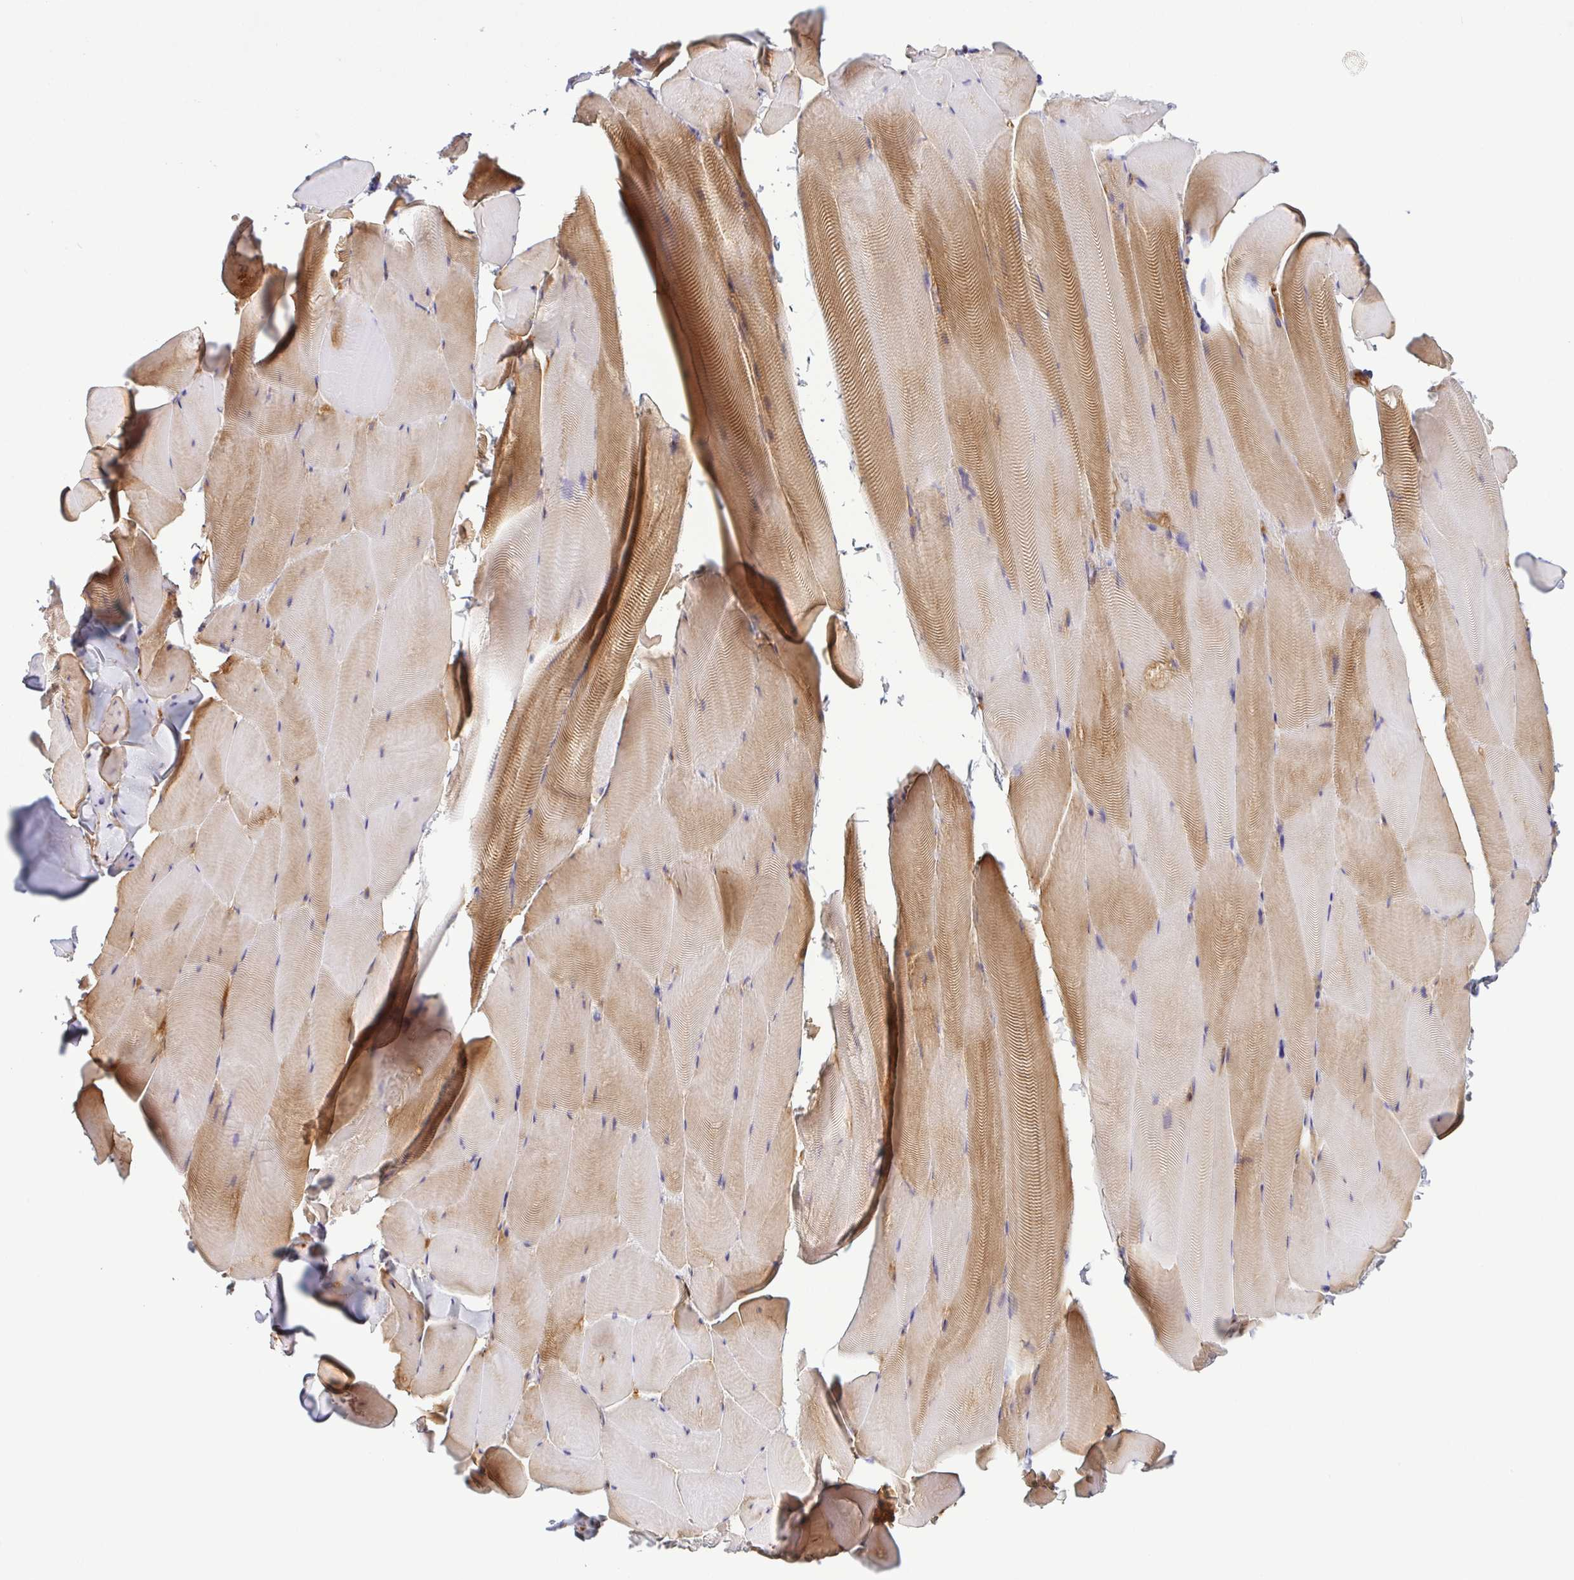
{"staining": {"intensity": "moderate", "quantity": "25%-75%", "location": "cytoplasmic/membranous"}, "tissue": "skeletal muscle", "cell_type": "Myocytes", "image_type": "normal", "snomed": [{"axis": "morphology", "description": "Normal tissue, NOS"}, {"axis": "topography", "description": "Skeletal muscle"}], "caption": "Moderate cytoplasmic/membranous staining for a protein is identified in approximately 25%-75% of myocytes of benign skeletal muscle using immunohistochemistry (IHC).", "gene": "KIF5B", "patient": {"sex": "female", "age": 64}}